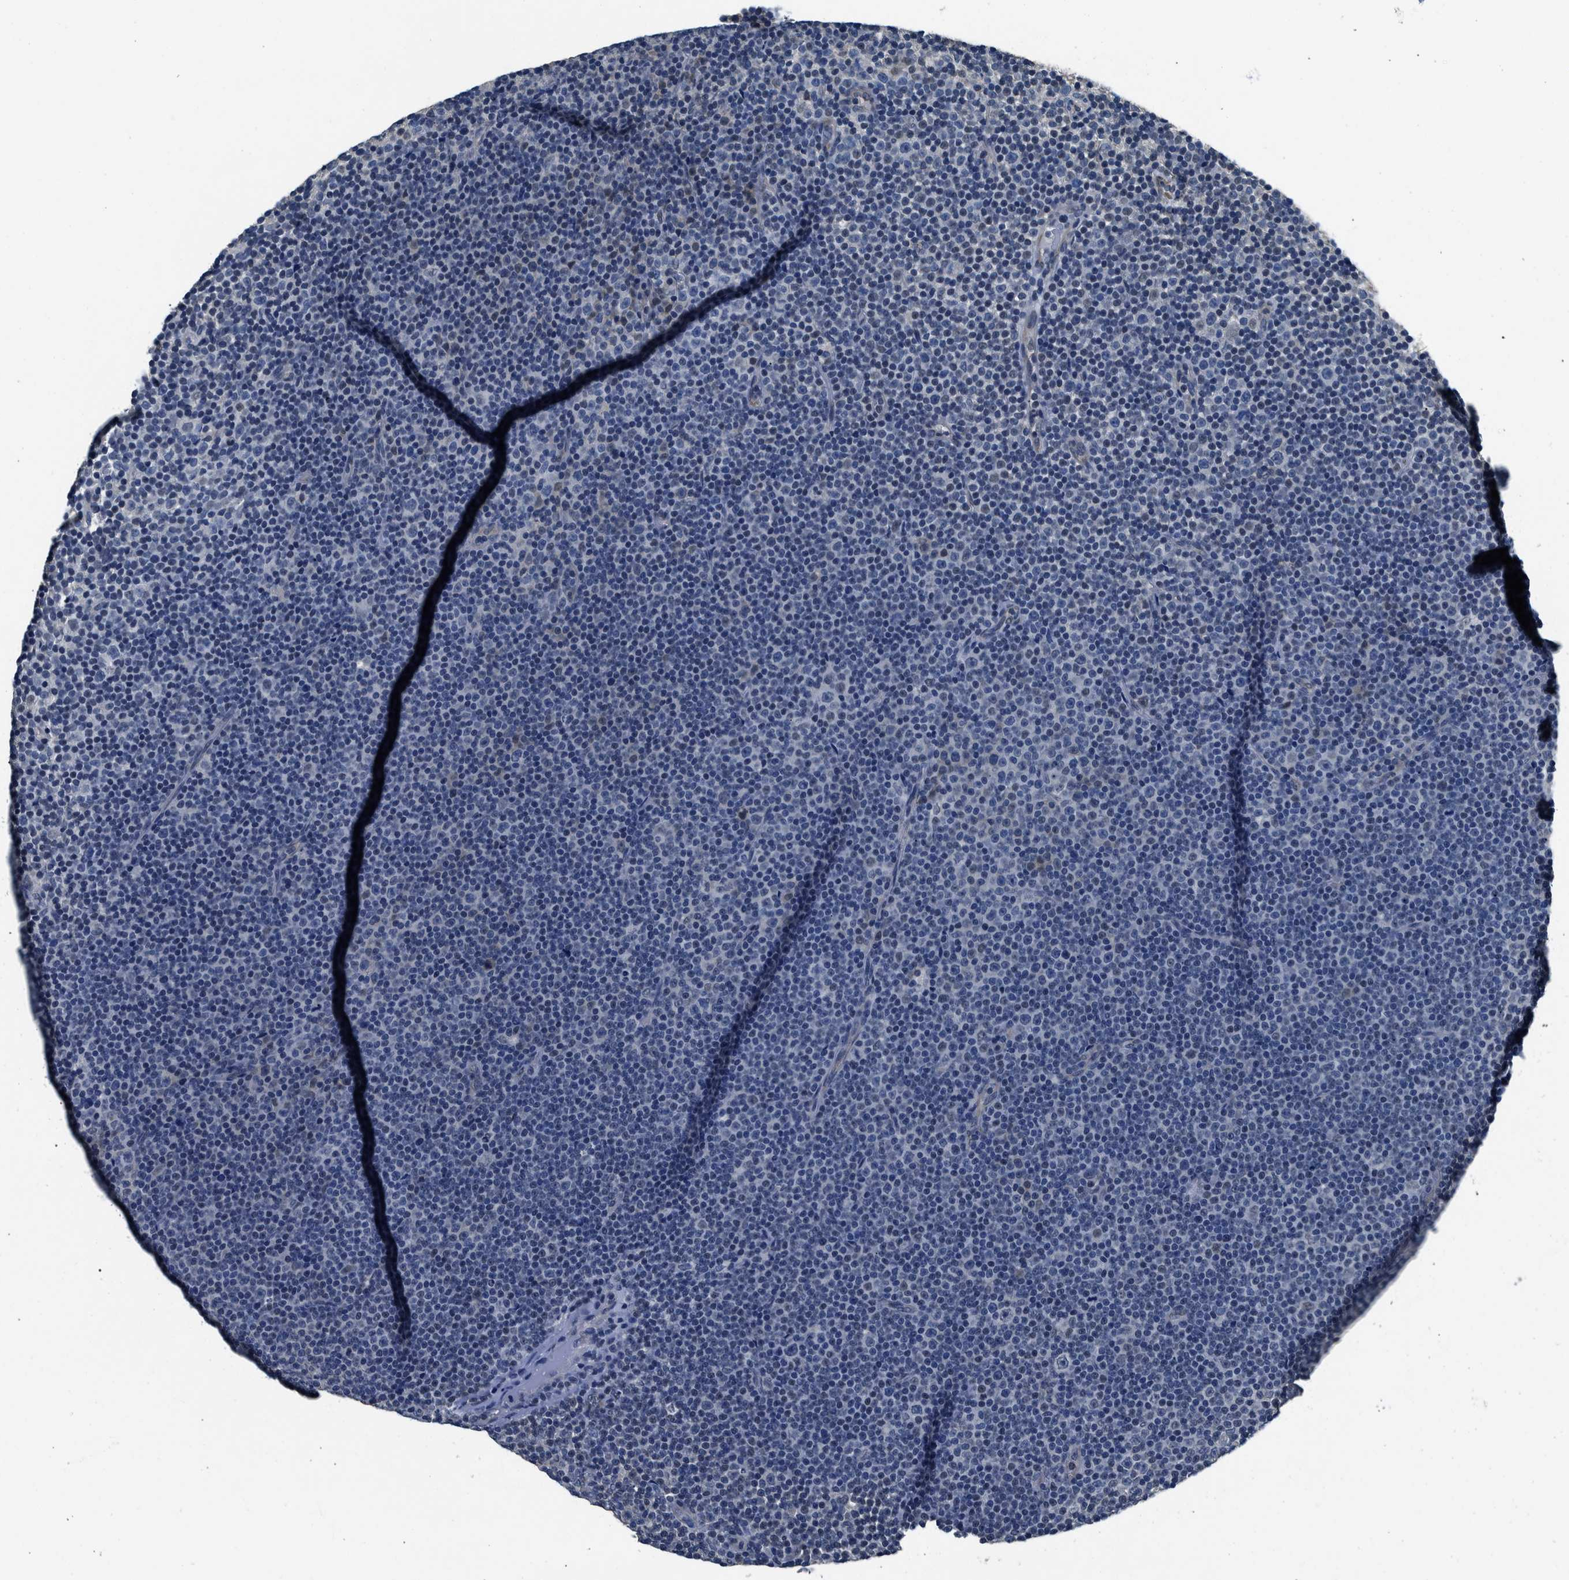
{"staining": {"intensity": "negative", "quantity": "none", "location": "none"}, "tissue": "lymphoma", "cell_type": "Tumor cells", "image_type": "cancer", "snomed": [{"axis": "morphology", "description": "Malignant lymphoma, non-Hodgkin's type, Low grade"}, {"axis": "topography", "description": "Lymph node"}], "caption": "Tumor cells show no significant protein staining in lymphoma. (DAB immunohistochemistry, high magnification).", "gene": "NIBAN2", "patient": {"sex": "female", "age": 67}}